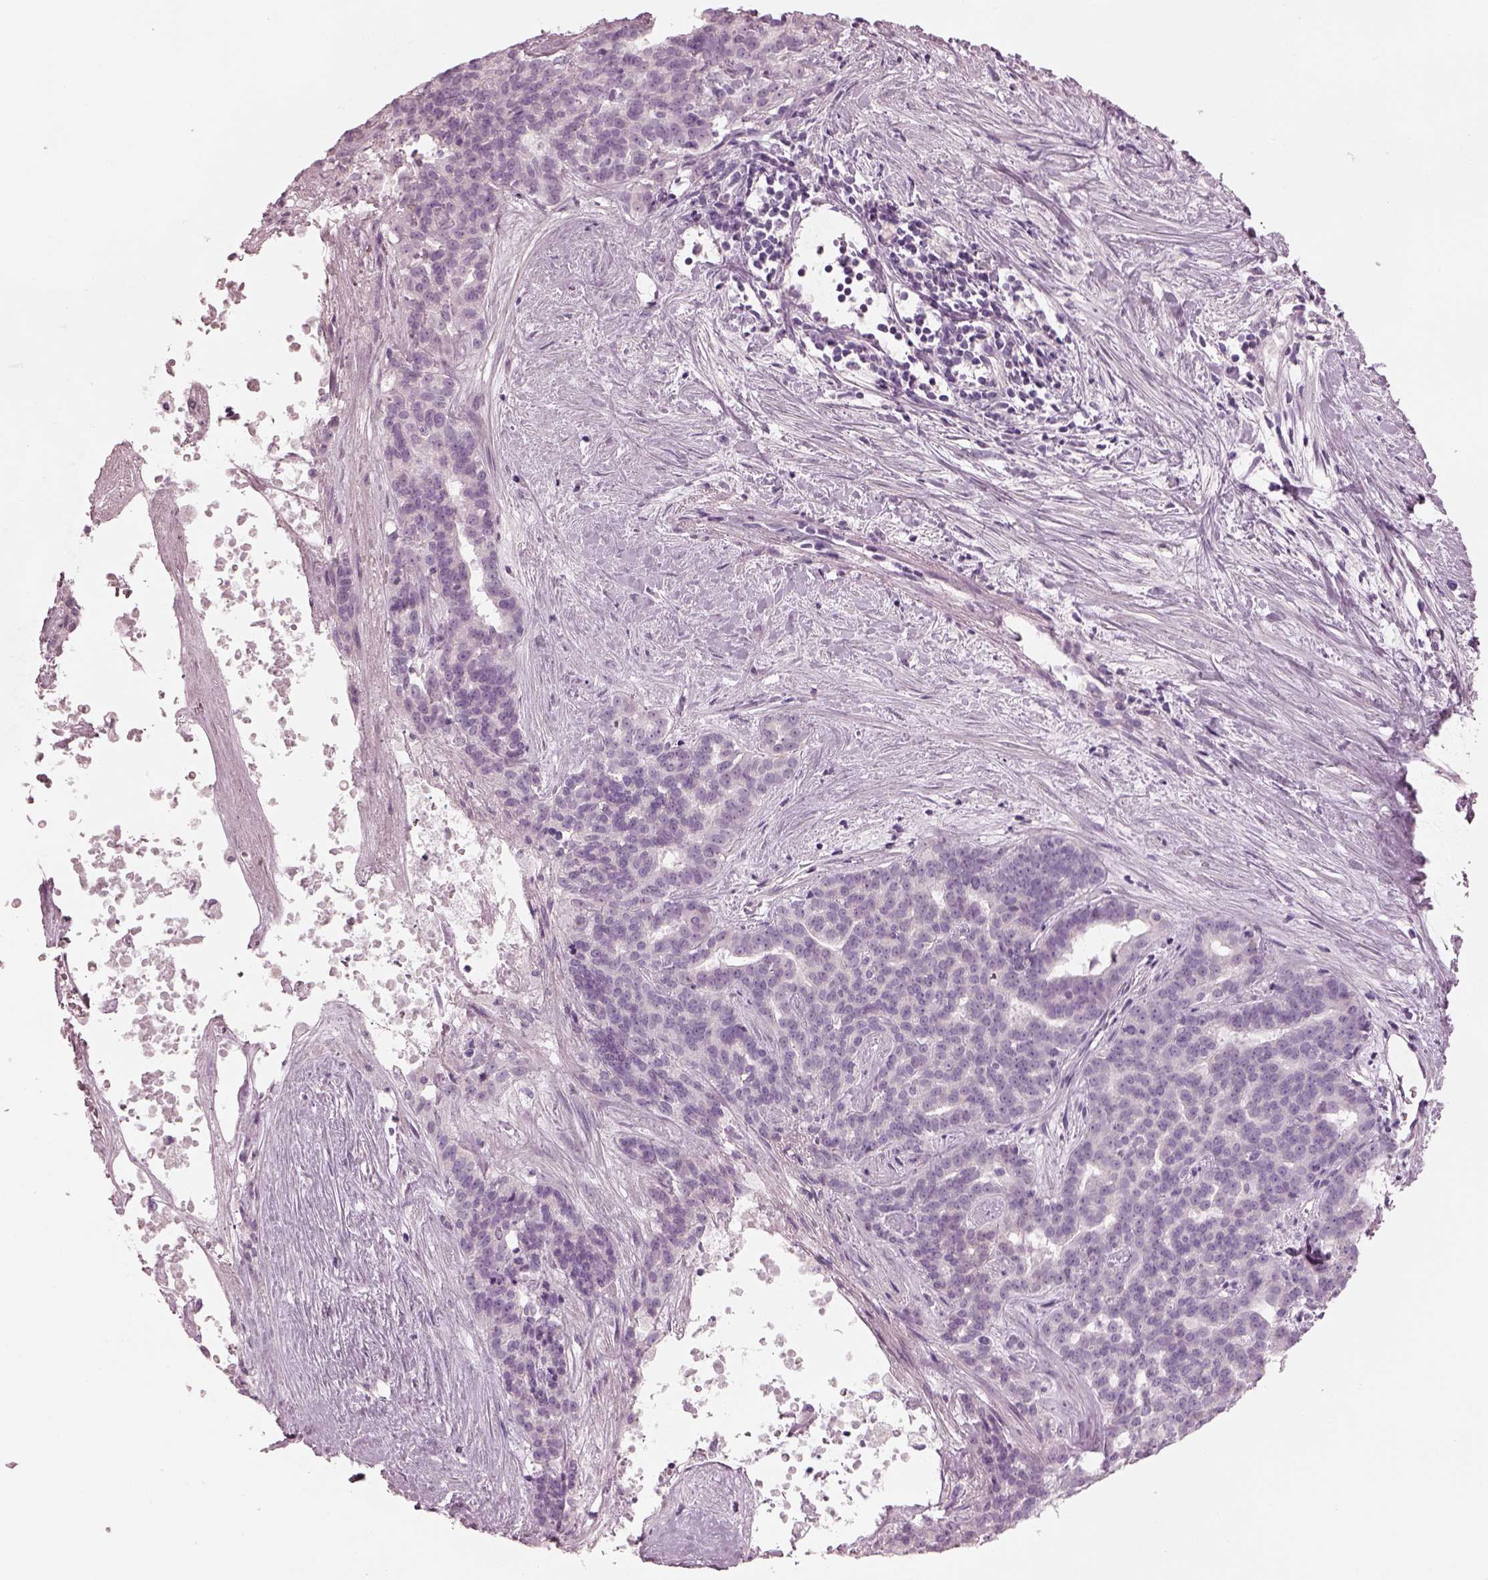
{"staining": {"intensity": "negative", "quantity": "none", "location": "none"}, "tissue": "liver cancer", "cell_type": "Tumor cells", "image_type": "cancer", "snomed": [{"axis": "morphology", "description": "Cholangiocarcinoma"}, {"axis": "topography", "description": "Liver"}], "caption": "Tumor cells are negative for protein expression in human cholangiocarcinoma (liver).", "gene": "PDC", "patient": {"sex": "female", "age": 47}}